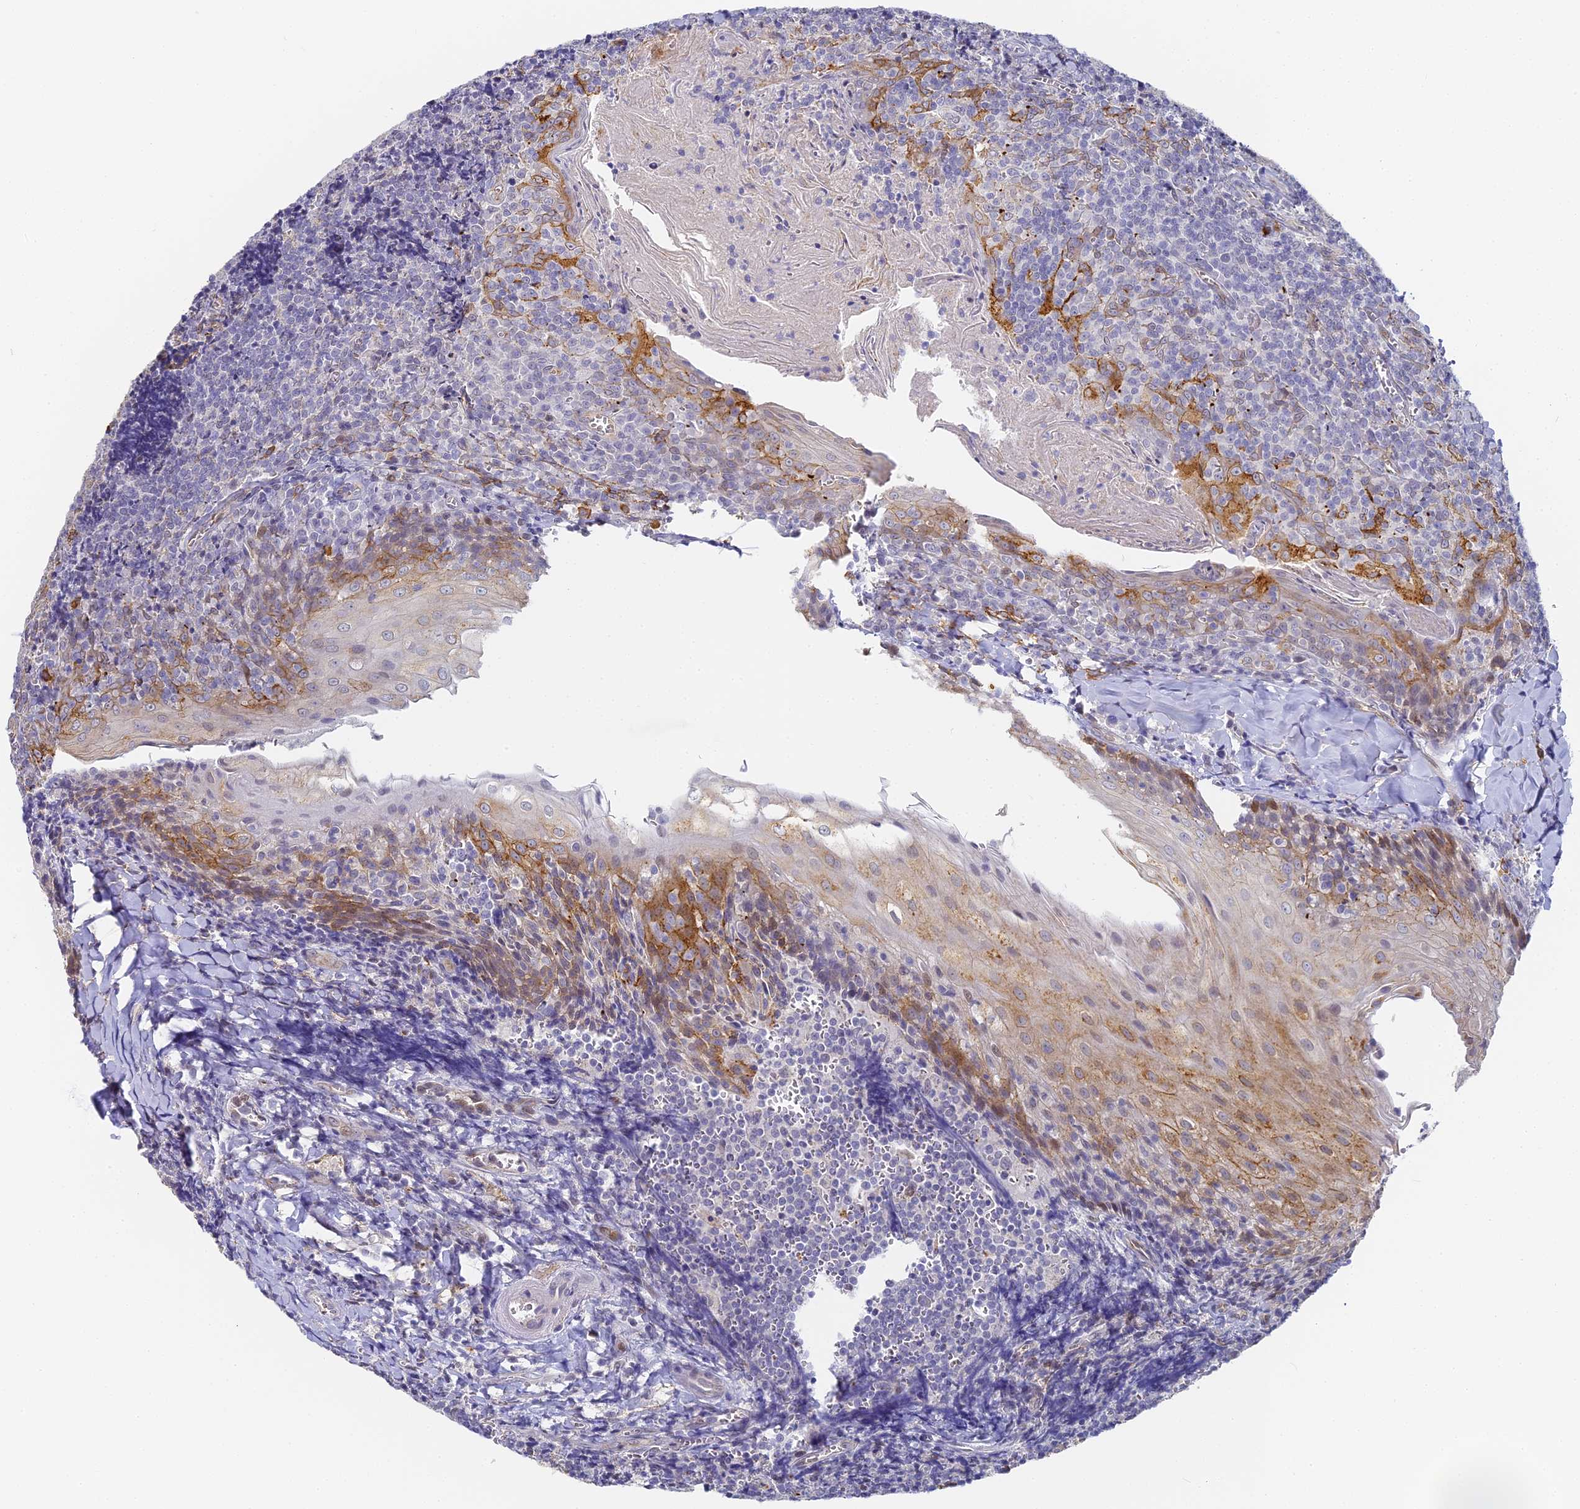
{"staining": {"intensity": "negative", "quantity": "none", "location": "none"}, "tissue": "tonsil", "cell_type": "Germinal center cells", "image_type": "normal", "snomed": [{"axis": "morphology", "description": "Normal tissue, NOS"}, {"axis": "topography", "description": "Tonsil"}], "caption": "This is an immunohistochemistry (IHC) histopathology image of benign human tonsil. There is no expression in germinal center cells.", "gene": "GJA1", "patient": {"sex": "male", "age": 27}}